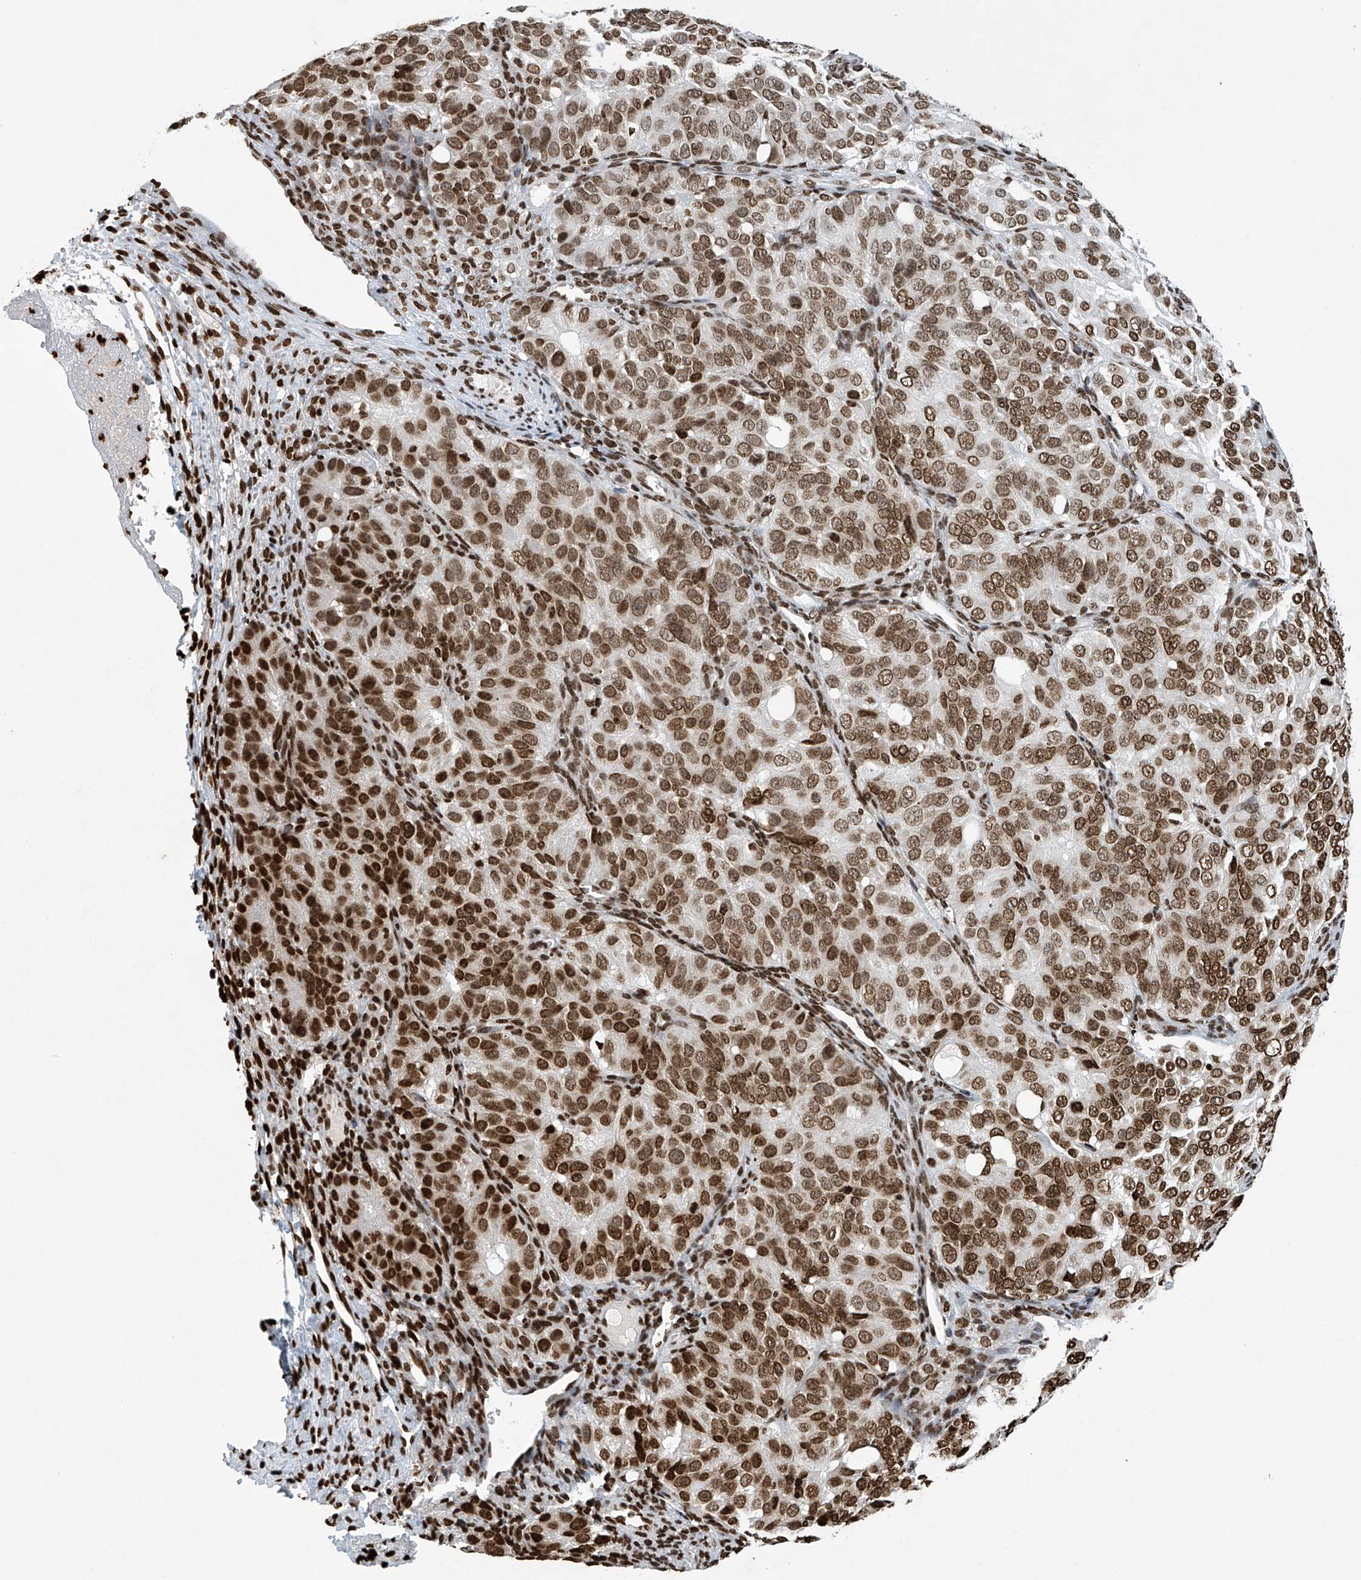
{"staining": {"intensity": "moderate", "quantity": ">75%", "location": "nuclear"}, "tissue": "ovarian cancer", "cell_type": "Tumor cells", "image_type": "cancer", "snomed": [{"axis": "morphology", "description": "Carcinoma, endometroid"}, {"axis": "topography", "description": "Ovary"}], "caption": "Immunohistochemistry (IHC) micrograph of neoplastic tissue: human endometroid carcinoma (ovarian) stained using IHC reveals medium levels of moderate protein expression localized specifically in the nuclear of tumor cells, appearing as a nuclear brown color.", "gene": "H4C16", "patient": {"sex": "female", "age": 51}}